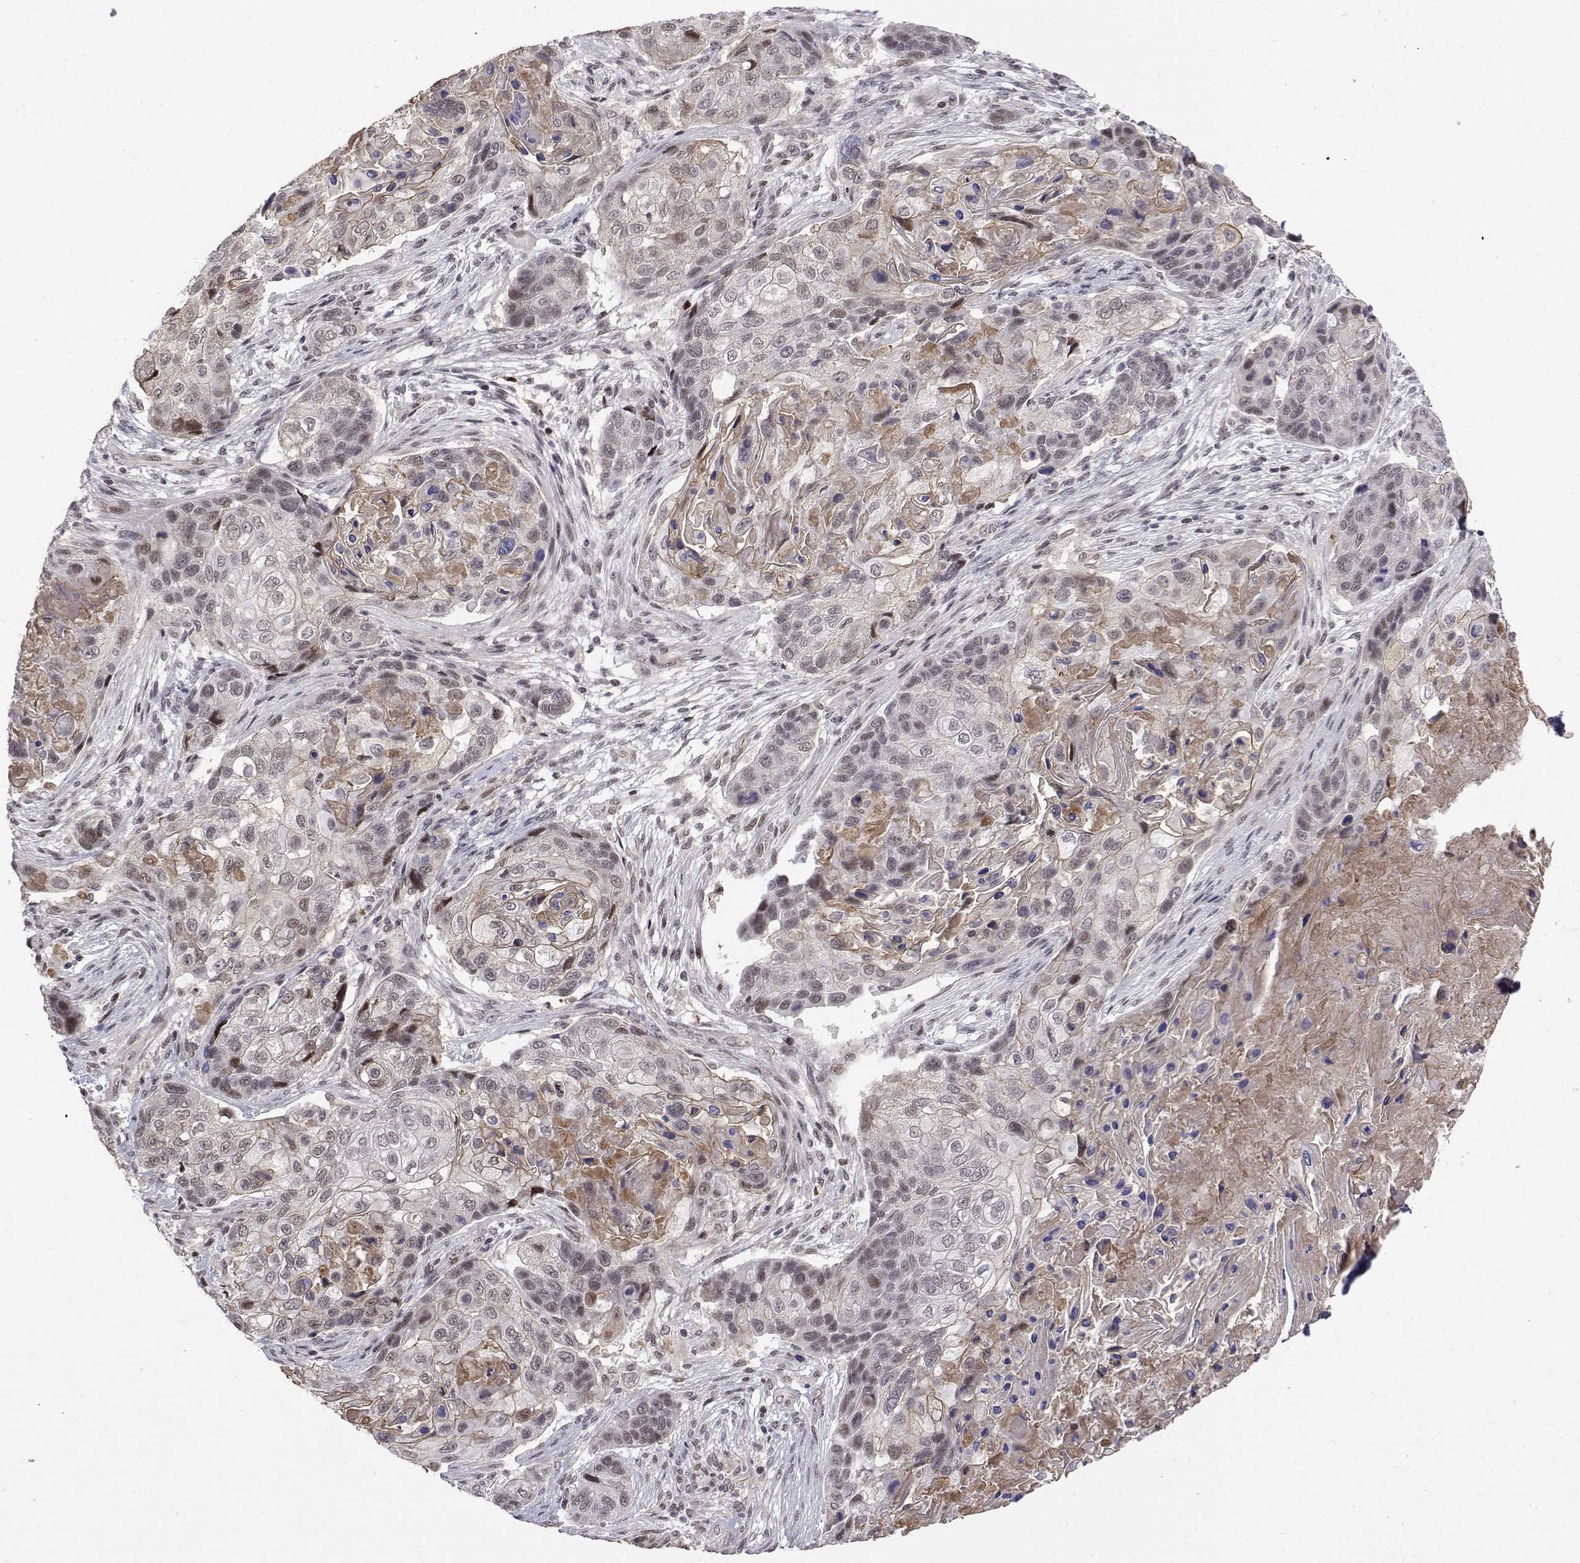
{"staining": {"intensity": "weak", "quantity": "25%-75%", "location": "nuclear"}, "tissue": "lung cancer", "cell_type": "Tumor cells", "image_type": "cancer", "snomed": [{"axis": "morphology", "description": "Squamous cell carcinoma, NOS"}, {"axis": "topography", "description": "Lung"}], "caption": "Tumor cells exhibit weak nuclear expression in approximately 25%-75% of cells in squamous cell carcinoma (lung). The staining was performed using DAB to visualize the protein expression in brown, while the nuclei were stained in blue with hematoxylin (Magnification: 20x).", "gene": "ITGA7", "patient": {"sex": "male", "age": 69}}